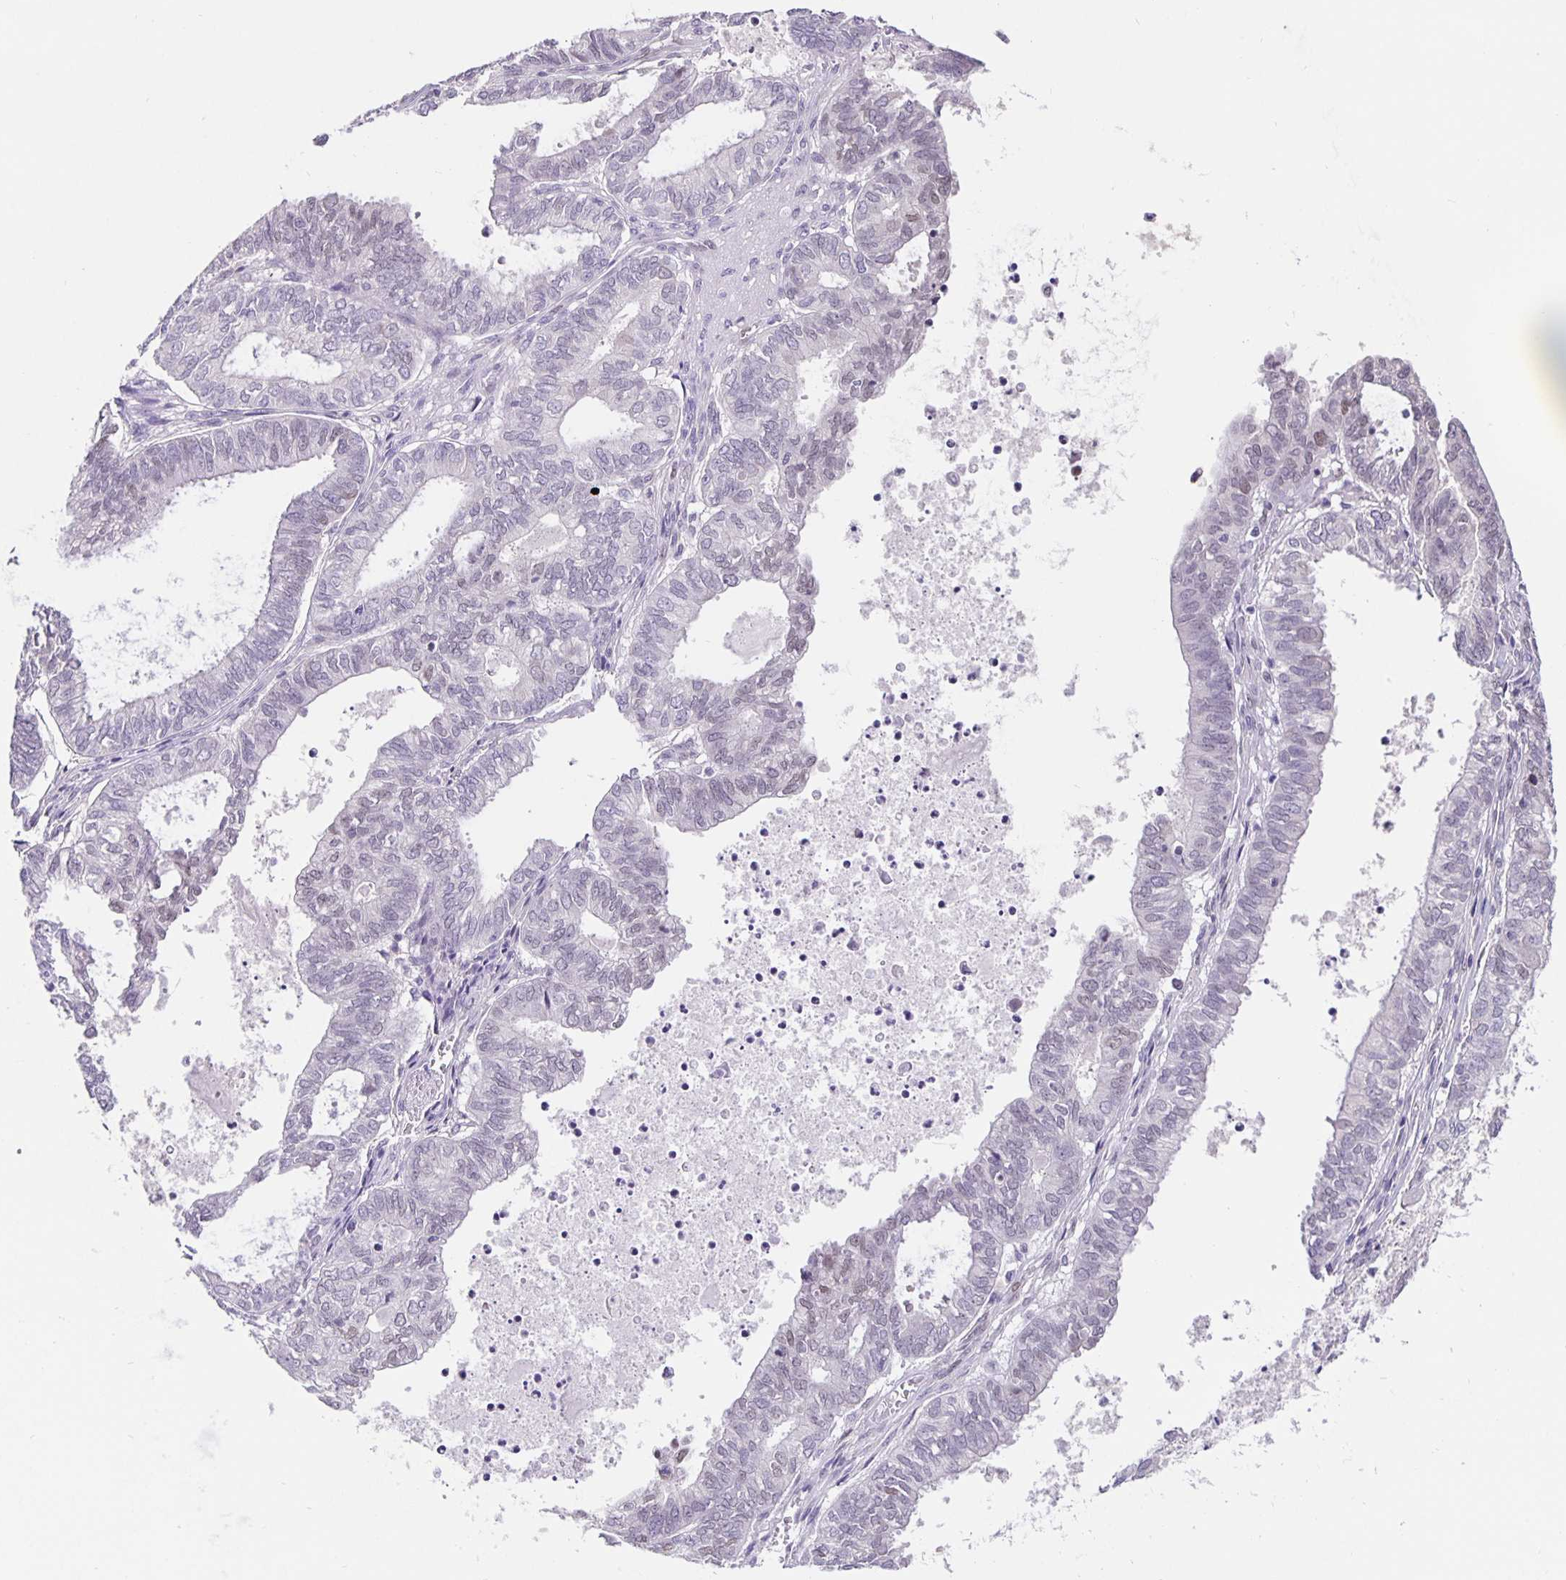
{"staining": {"intensity": "negative", "quantity": "none", "location": "none"}, "tissue": "ovarian cancer", "cell_type": "Tumor cells", "image_type": "cancer", "snomed": [{"axis": "morphology", "description": "Carcinoma, endometroid"}, {"axis": "topography", "description": "Ovary"}], "caption": "DAB immunohistochemical staining of endometroid carcinoma (ovarian) exhibits no significant expression in tumor cells.", "gene": "FOSL2", "patient": {"sex": "female", "age": 64}}